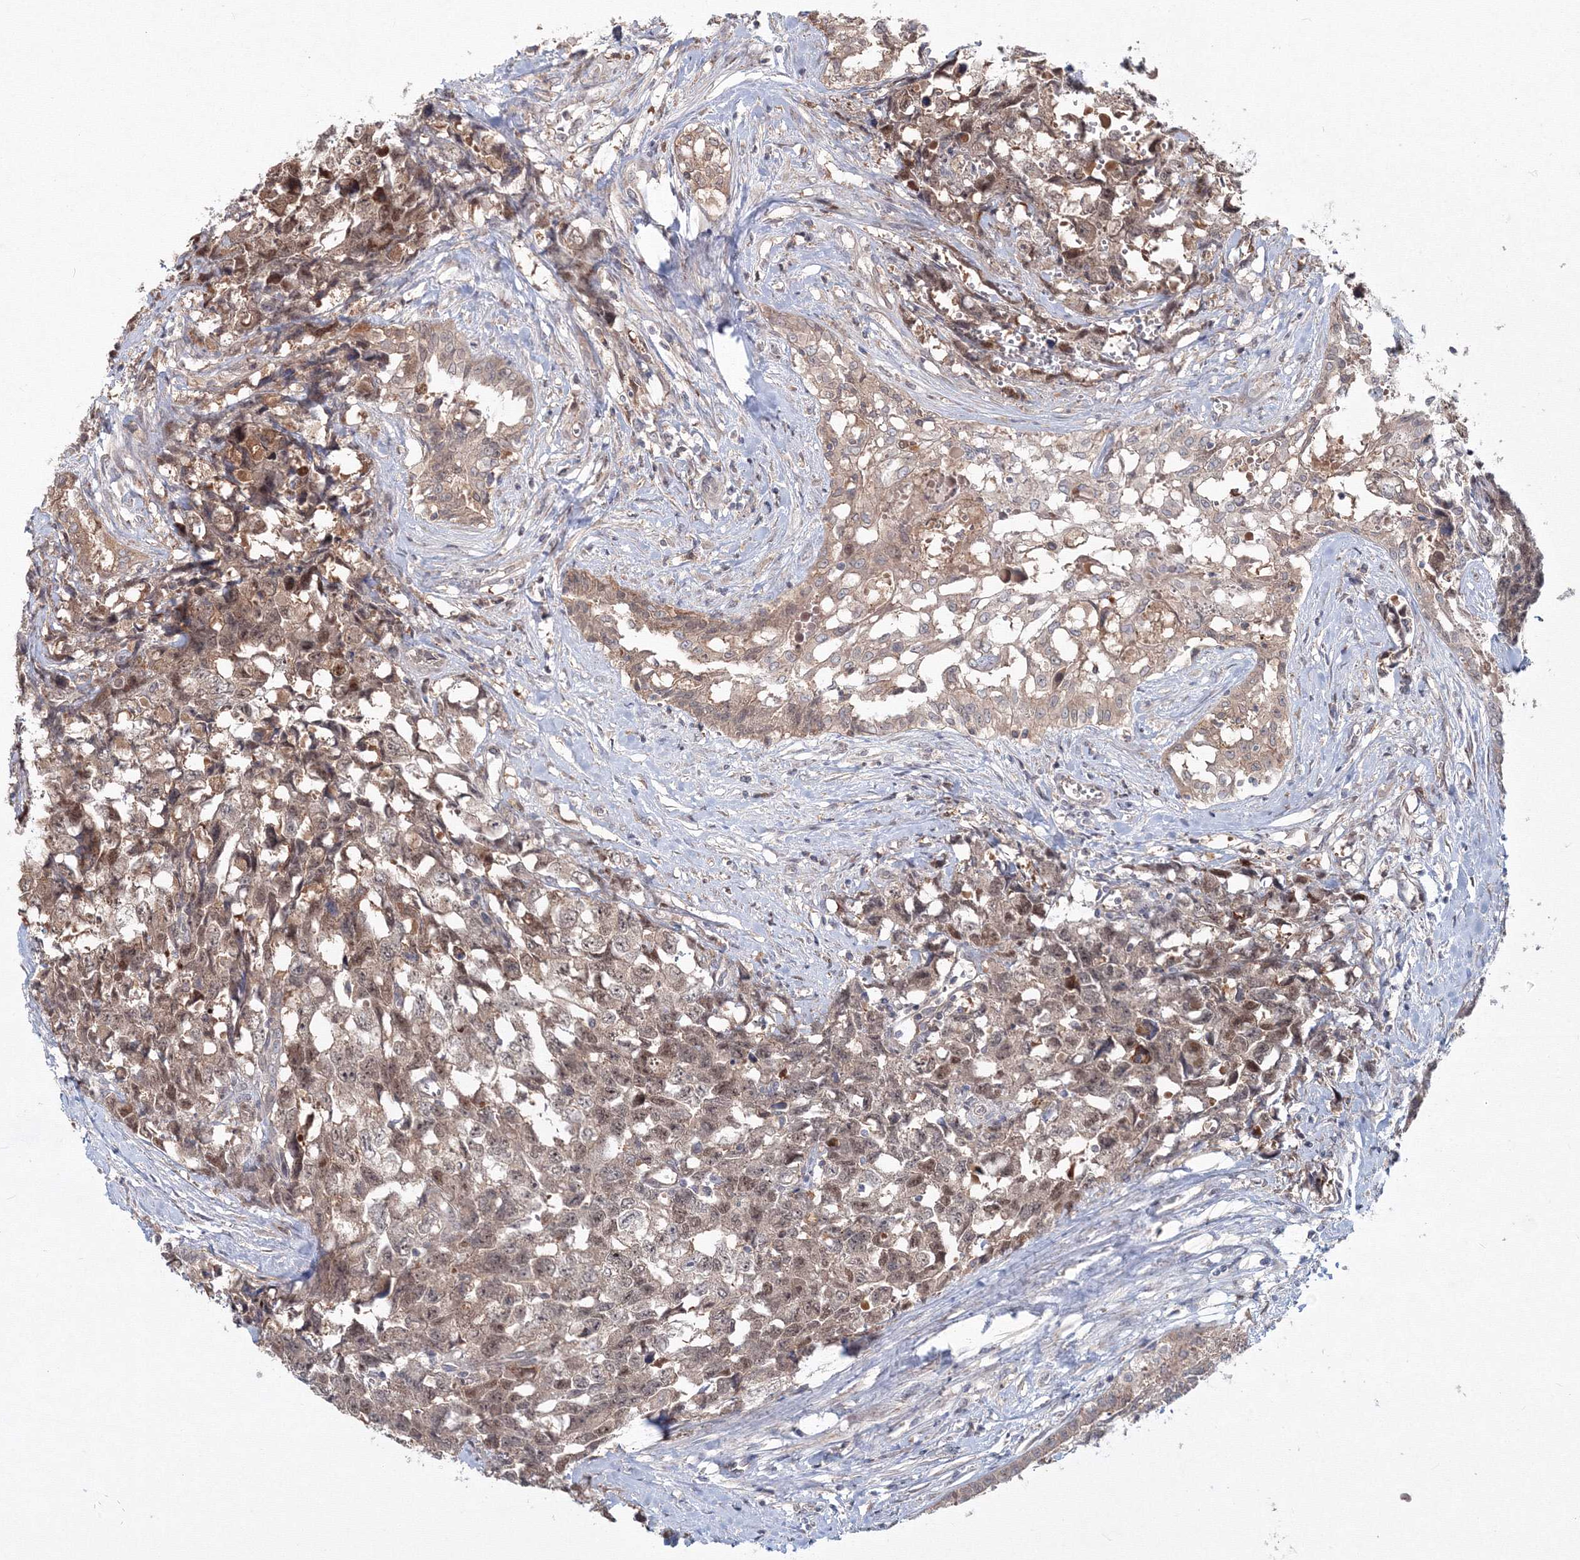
{"staining": {"intensity": "weak", "quantity": ">75%", "location": "cytoplasmic/membranous,nuclear"}, "tissue": "testis cancer", "cell_type": "Tumor cells", "image_type": "cancer", "snomed": [{"axis": "morphology", "description": "Carcinoma, Embryonal, NOS"}, {"axis": "topography", "description": "Testis"}], "caption": "This is an image of immunohistochemistry staining of embryonal carcinoma (testis), which shows weak expression in the cytoplasmic/membranous and nuclear of tumor cells.", "gene": "MKRN2", "patient": {"sex": "male", "age": 31}}